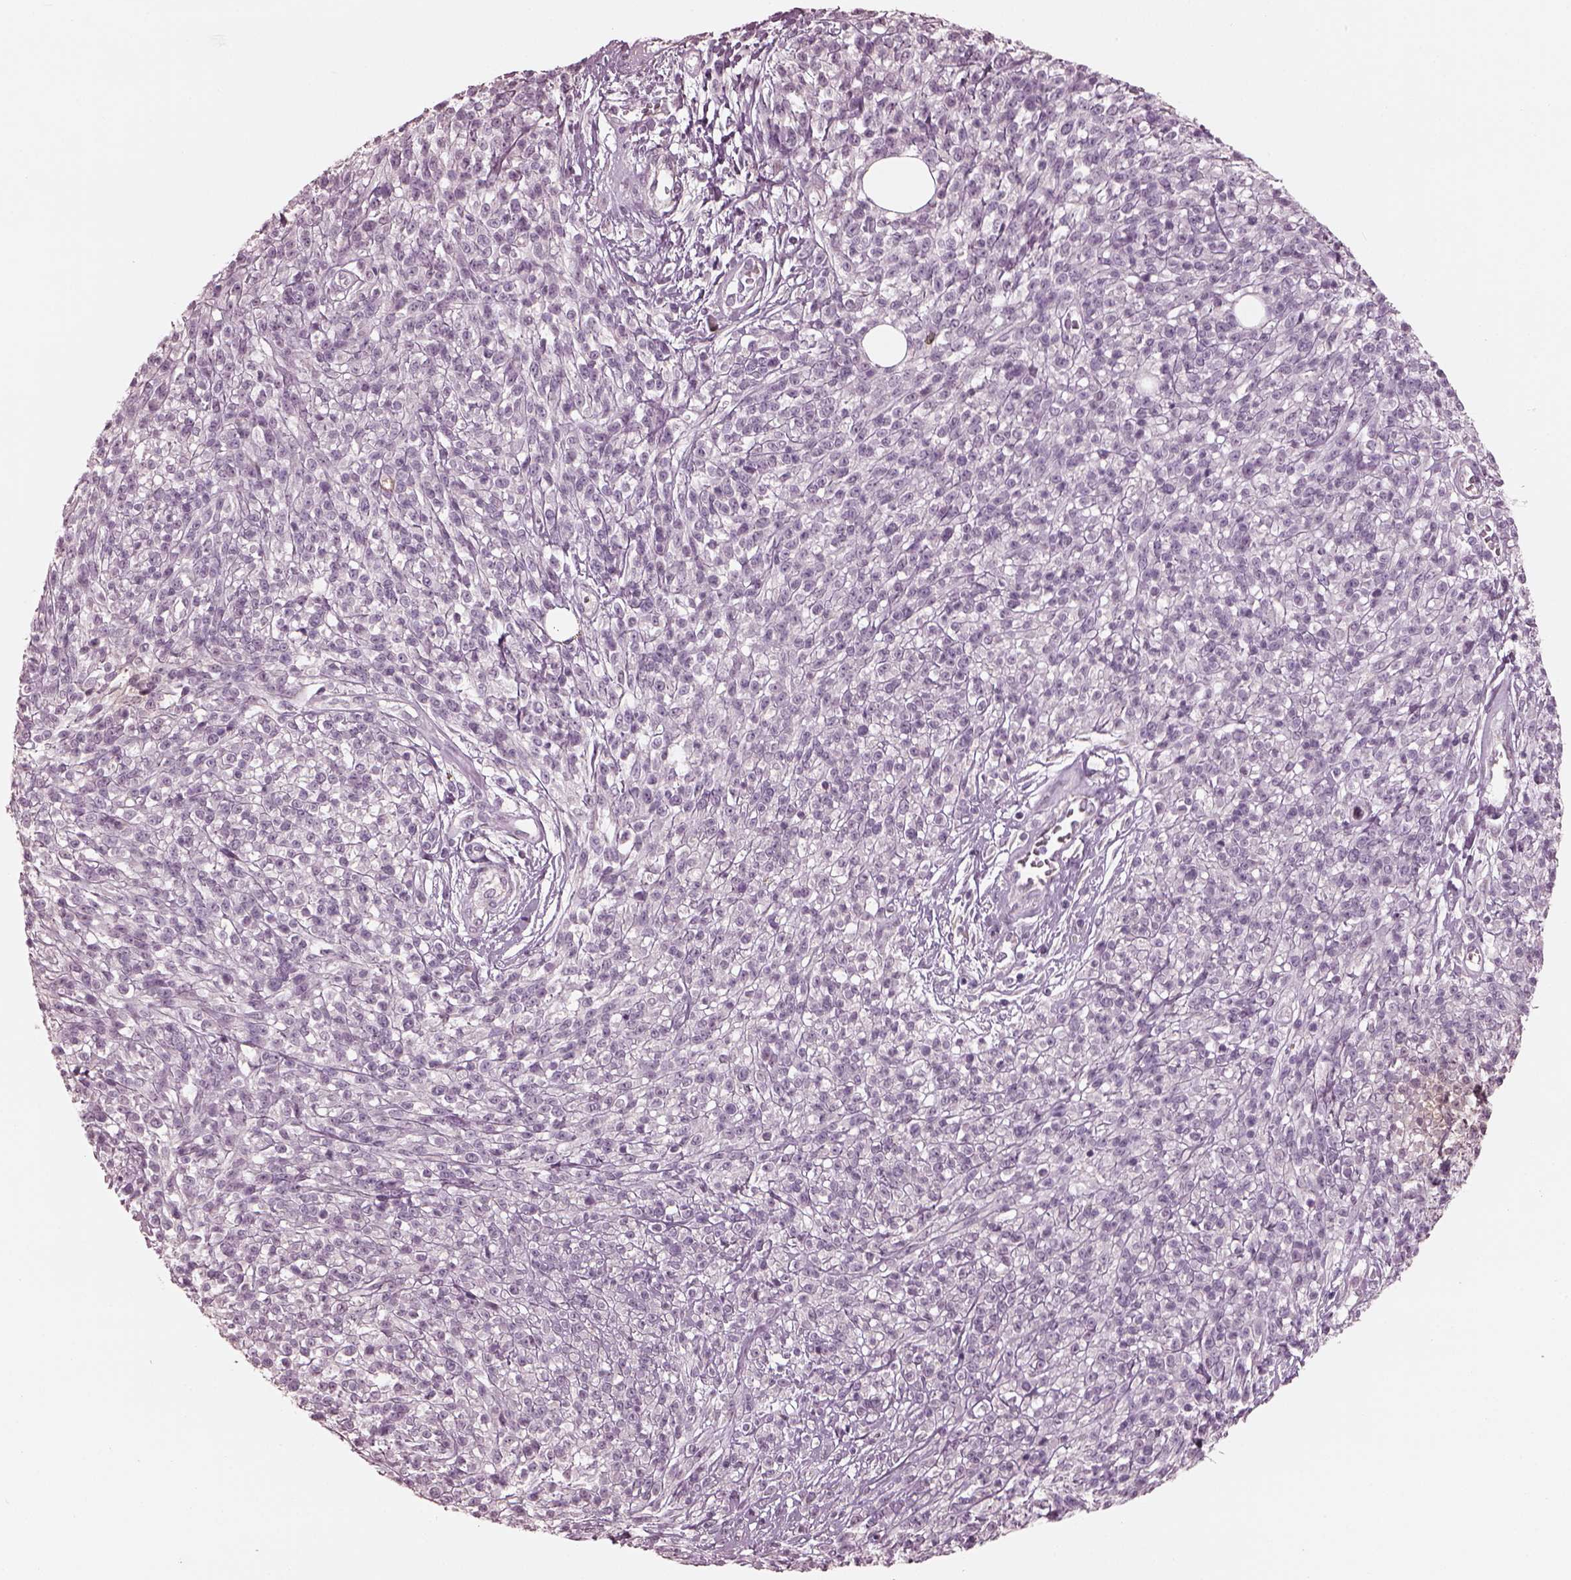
{"staining": {"intensity": "negative", "quantity": "none", "location": "none"}, "tissue": "melanoma", "cell_type": "Tumor cells", "image_type": "cancer", "snomed": [{"axis": "morphology", "description": "Malignant melanoma, NOS"}, {"axis": "topography", "description": "Skin"}, {"axis": "topography", "description": "Skin of trunk"}], "caption": "Malignant melanoma was stained to show a protein in brown. There is no significant expression in tumor cells.", "gene": "OPTC", "patient": {"sex": "male", "age": 74}}